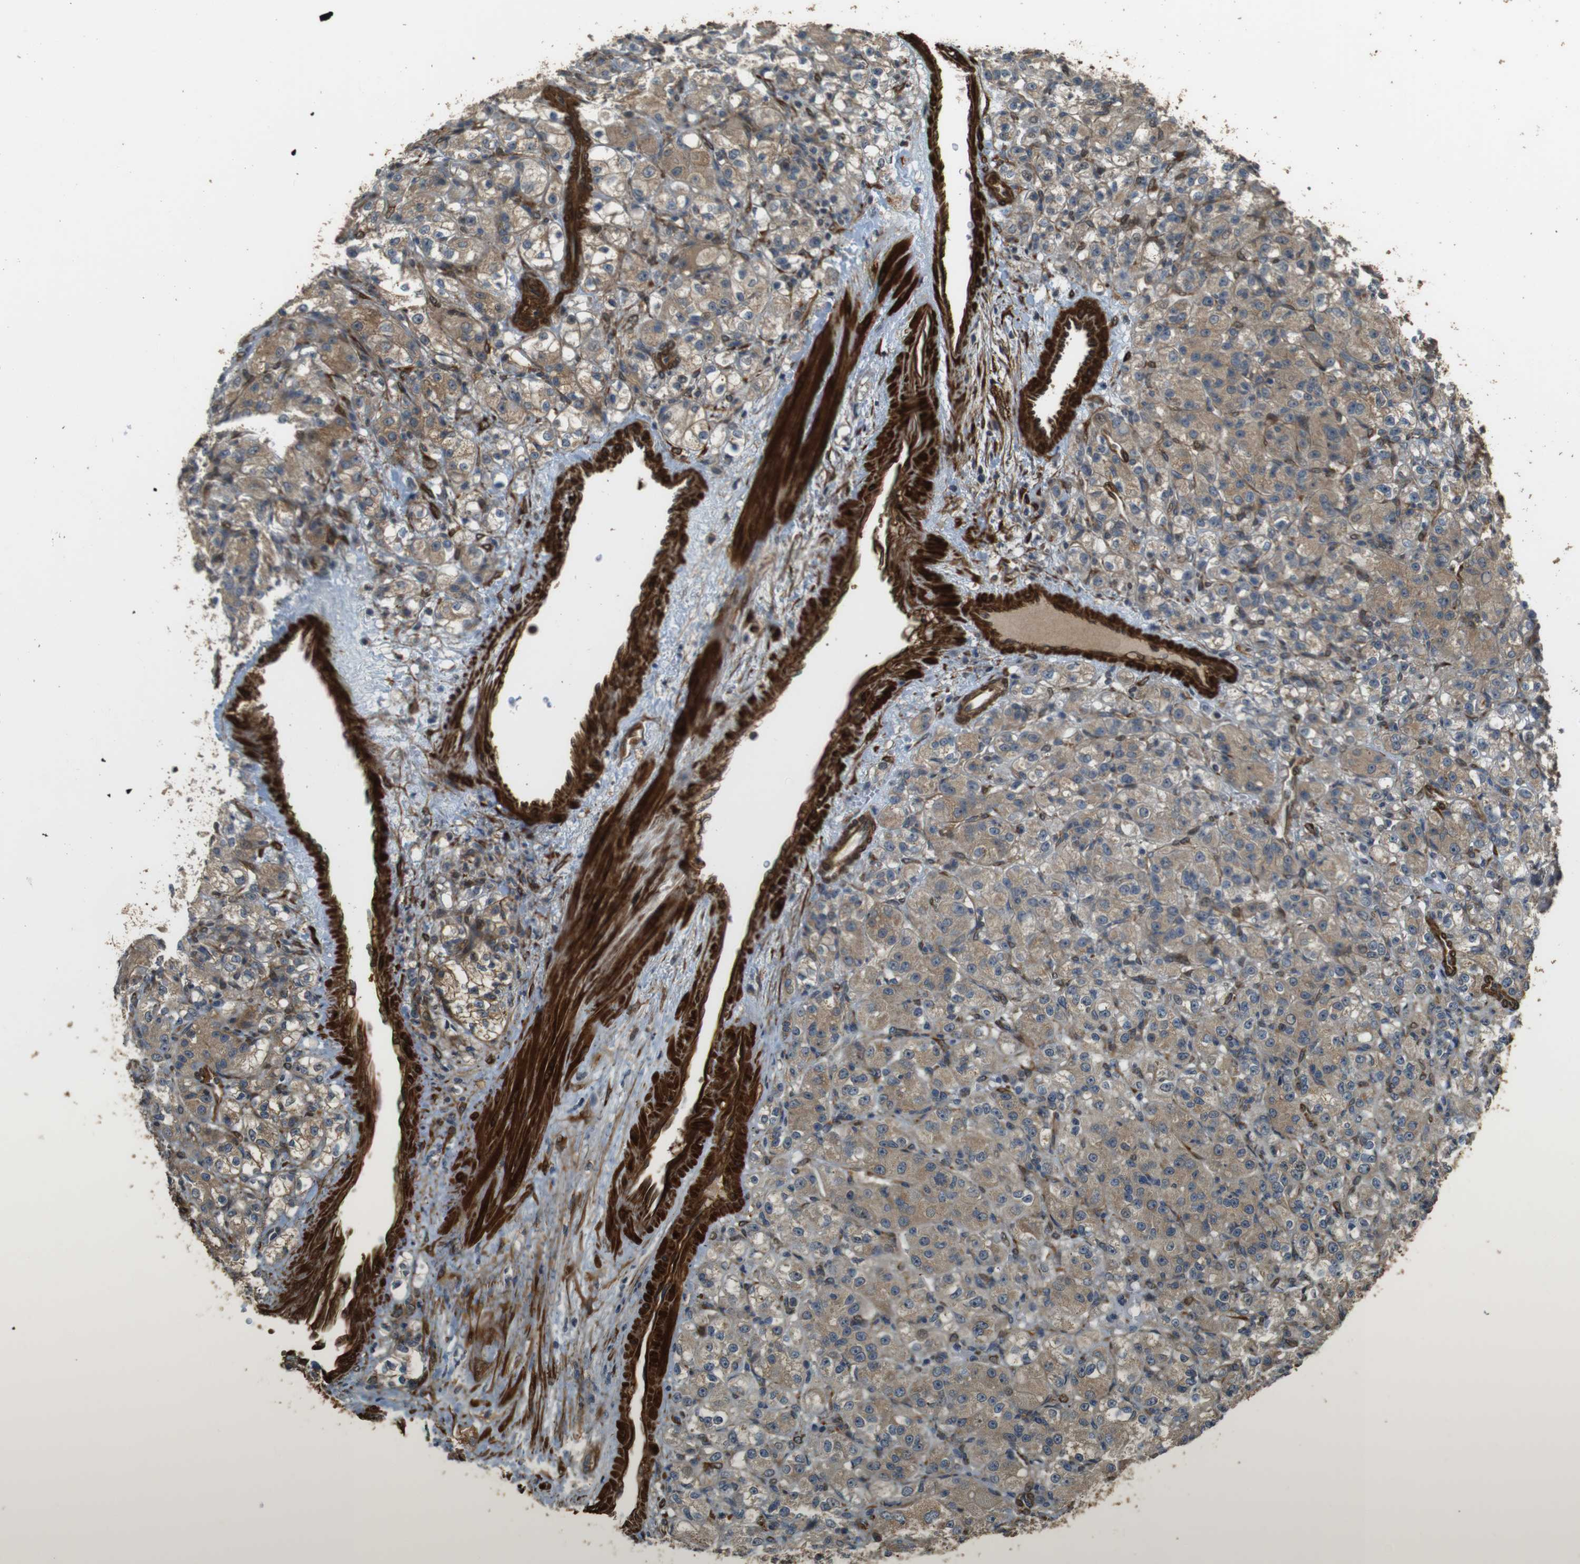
{"staining": {"intensity": "moderate", "quantity": "25%-75%", "location": "cytoplasmic/membranous"}, "tissue": "renal cancer", "cell_type": "Tumor cells", "image_type": "cancer", "snomed": [{"axis": "morphology", "description": "Adenocarcinoma, NOS"}, {"axis": "topography", "description": "Kidney"}], "caption": "The histopathology image displays a brown stain indicating the presence of a protein in the cytoplasmic/membranous of tumor cells in adenocarcinoma (renal).", "gene": "MSRB3", "patient": {"sex": "male", "age": 61}}